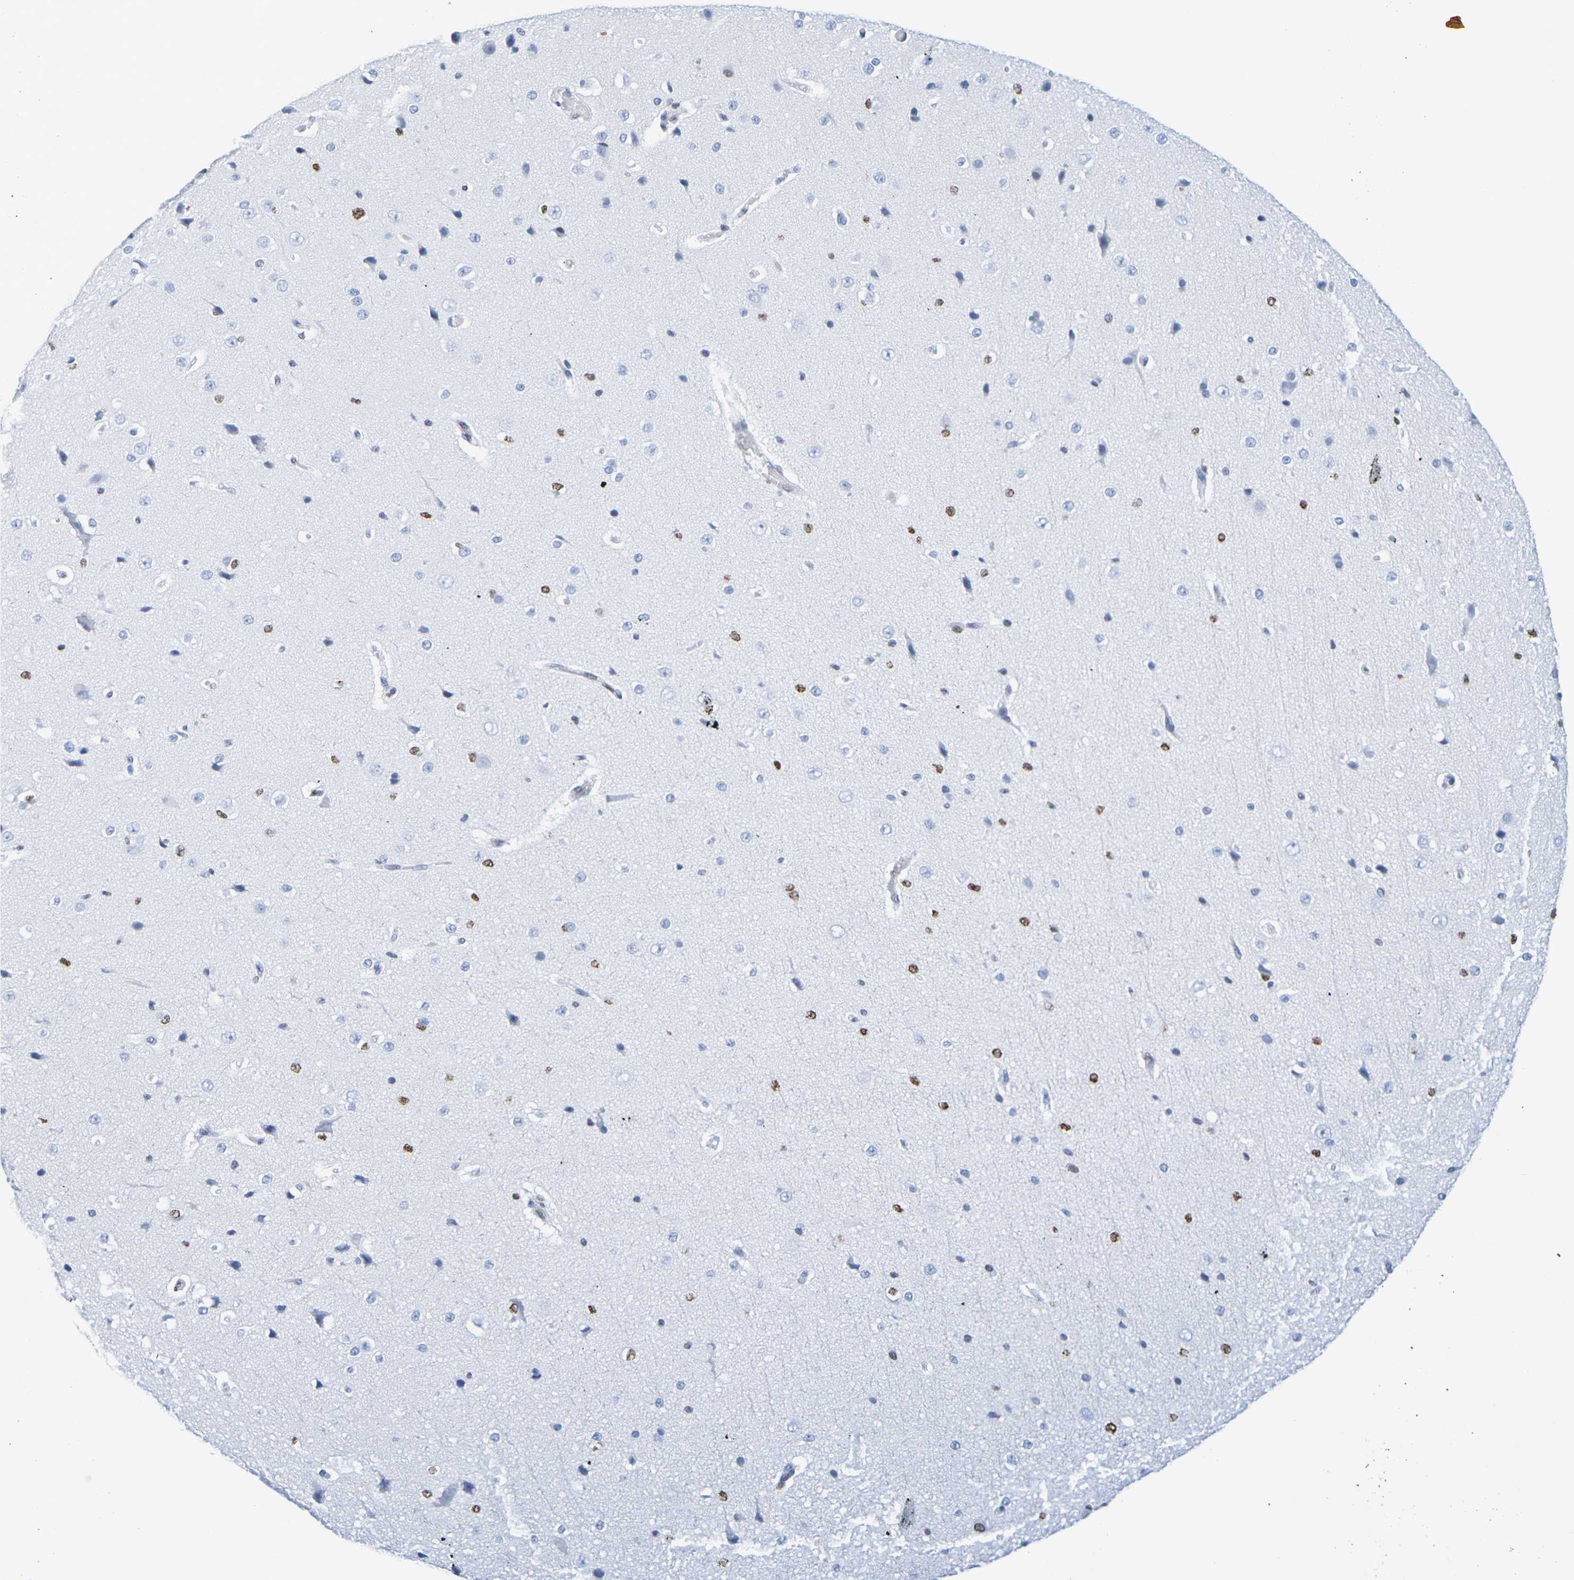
{"staining": {"intensity": "strong", "quantity": "<25%", "location": "nuclear"}, "tissue": "cerebral cortex", "cell_type": "Endothelial cells", "image_type": "normal", "snomed": [{"axis": "morphology", "description": "Normal tissue, NOS"}, {"axis": "morphology", "description": "Developmental malformation"}, {"axis": "topography", "description": "Cerebral cortex"}], "caption": "An IHC photomicrograph of normal tissue is shown. Protein staining in brown highlights strong nuclear positivity in cerebral cortex within endothelial cells.", "gene": "H1", "patient": {"sex": "female", "age": 30}}